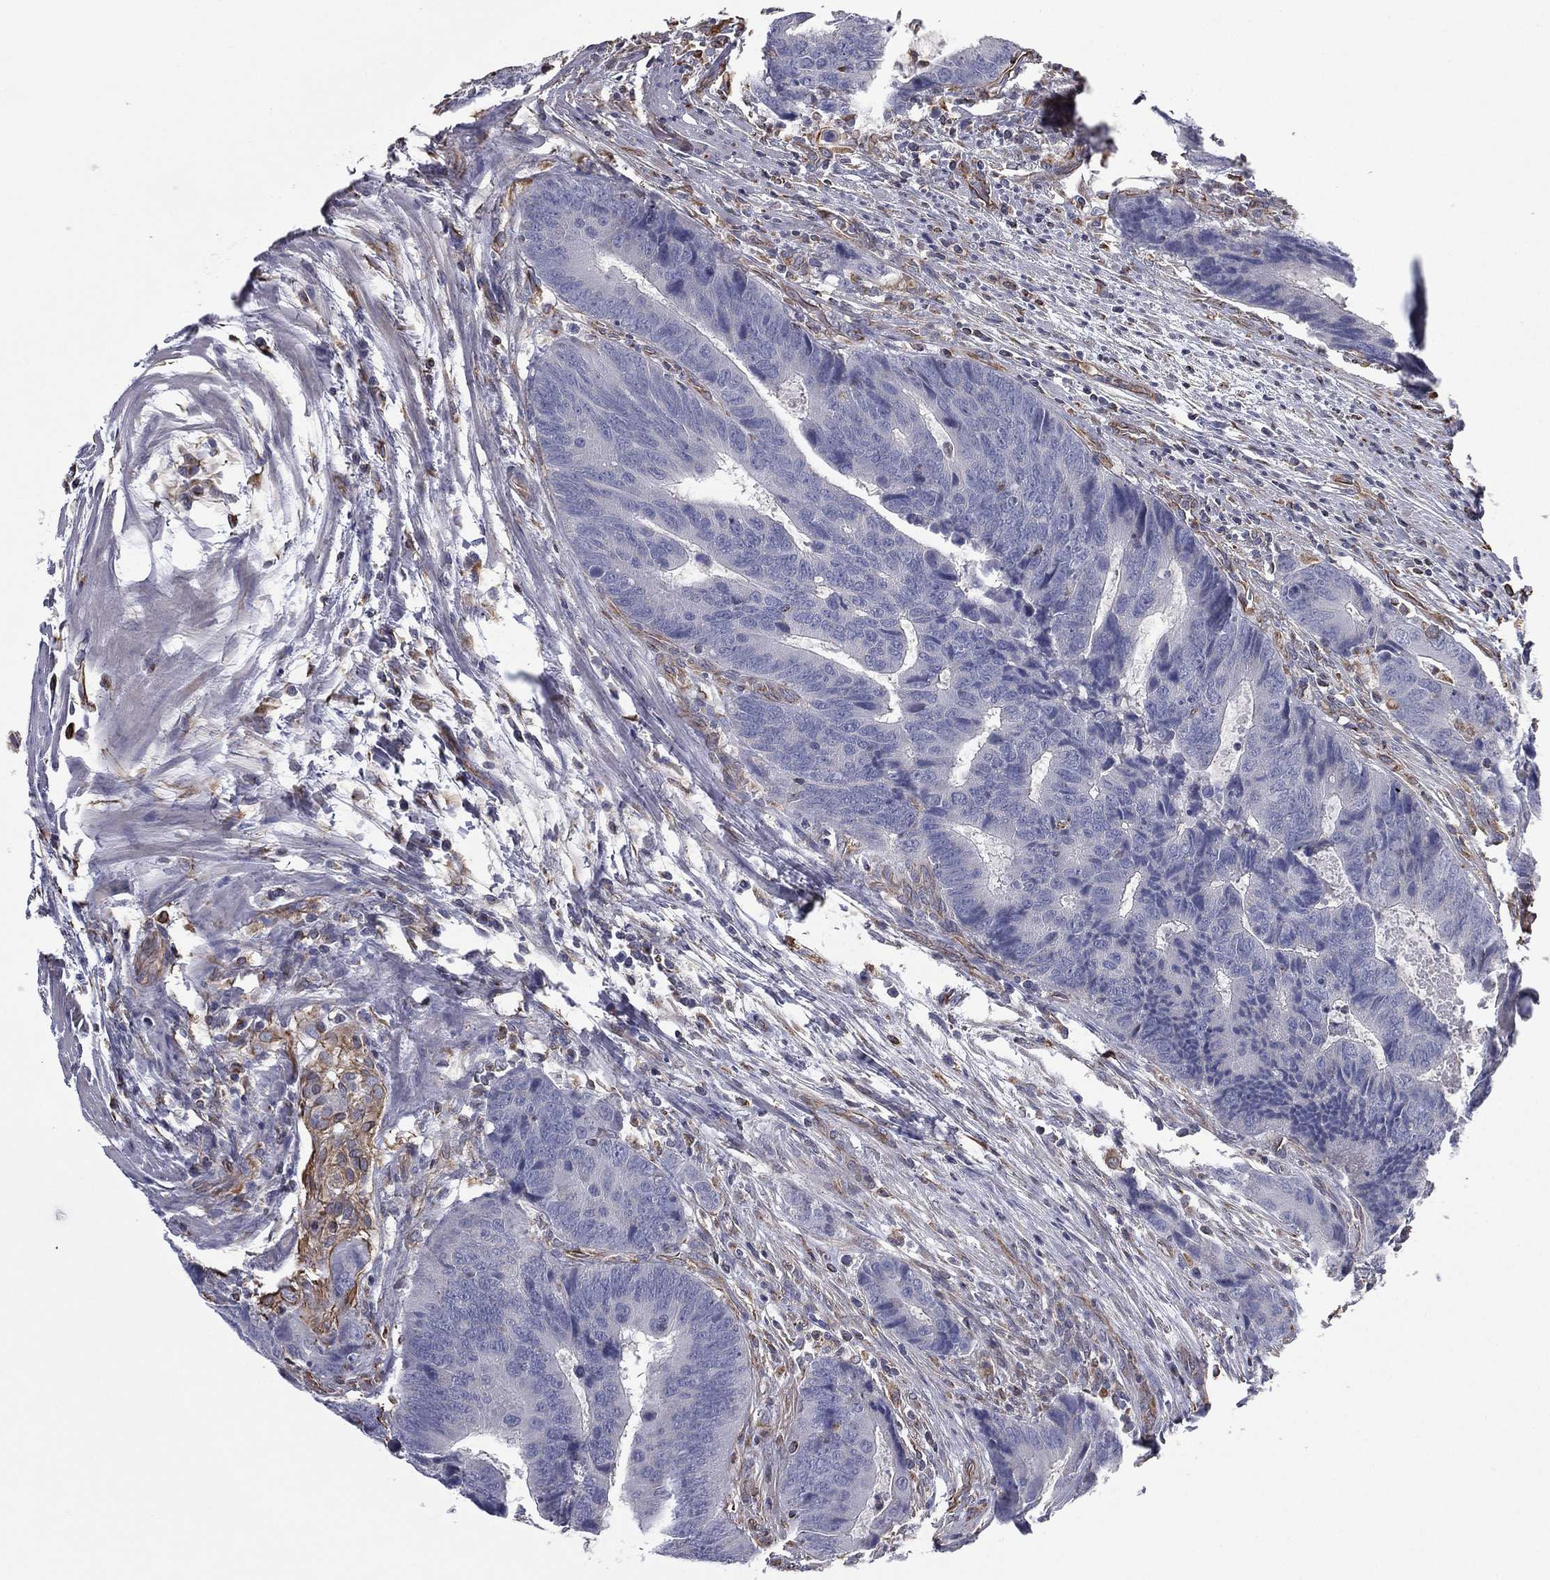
{"staining": {"intensity": "negative", "quantity": "none", "location": "none"}, "tissue": "colorectal cancer", "cell_type": "Tumor cells", "image_type": "cancer", "snomed": [{"axis": "morphology", "description": "Adenocarcinoma, NOS"}, {"axis": "topography", "description": "Colon"}], "caption": "Tumor cells show no significant expression in adenocarcinoma (colorectal).", "gene": "SCUBE1", "patient": {"sex": "female", "age": 56}}